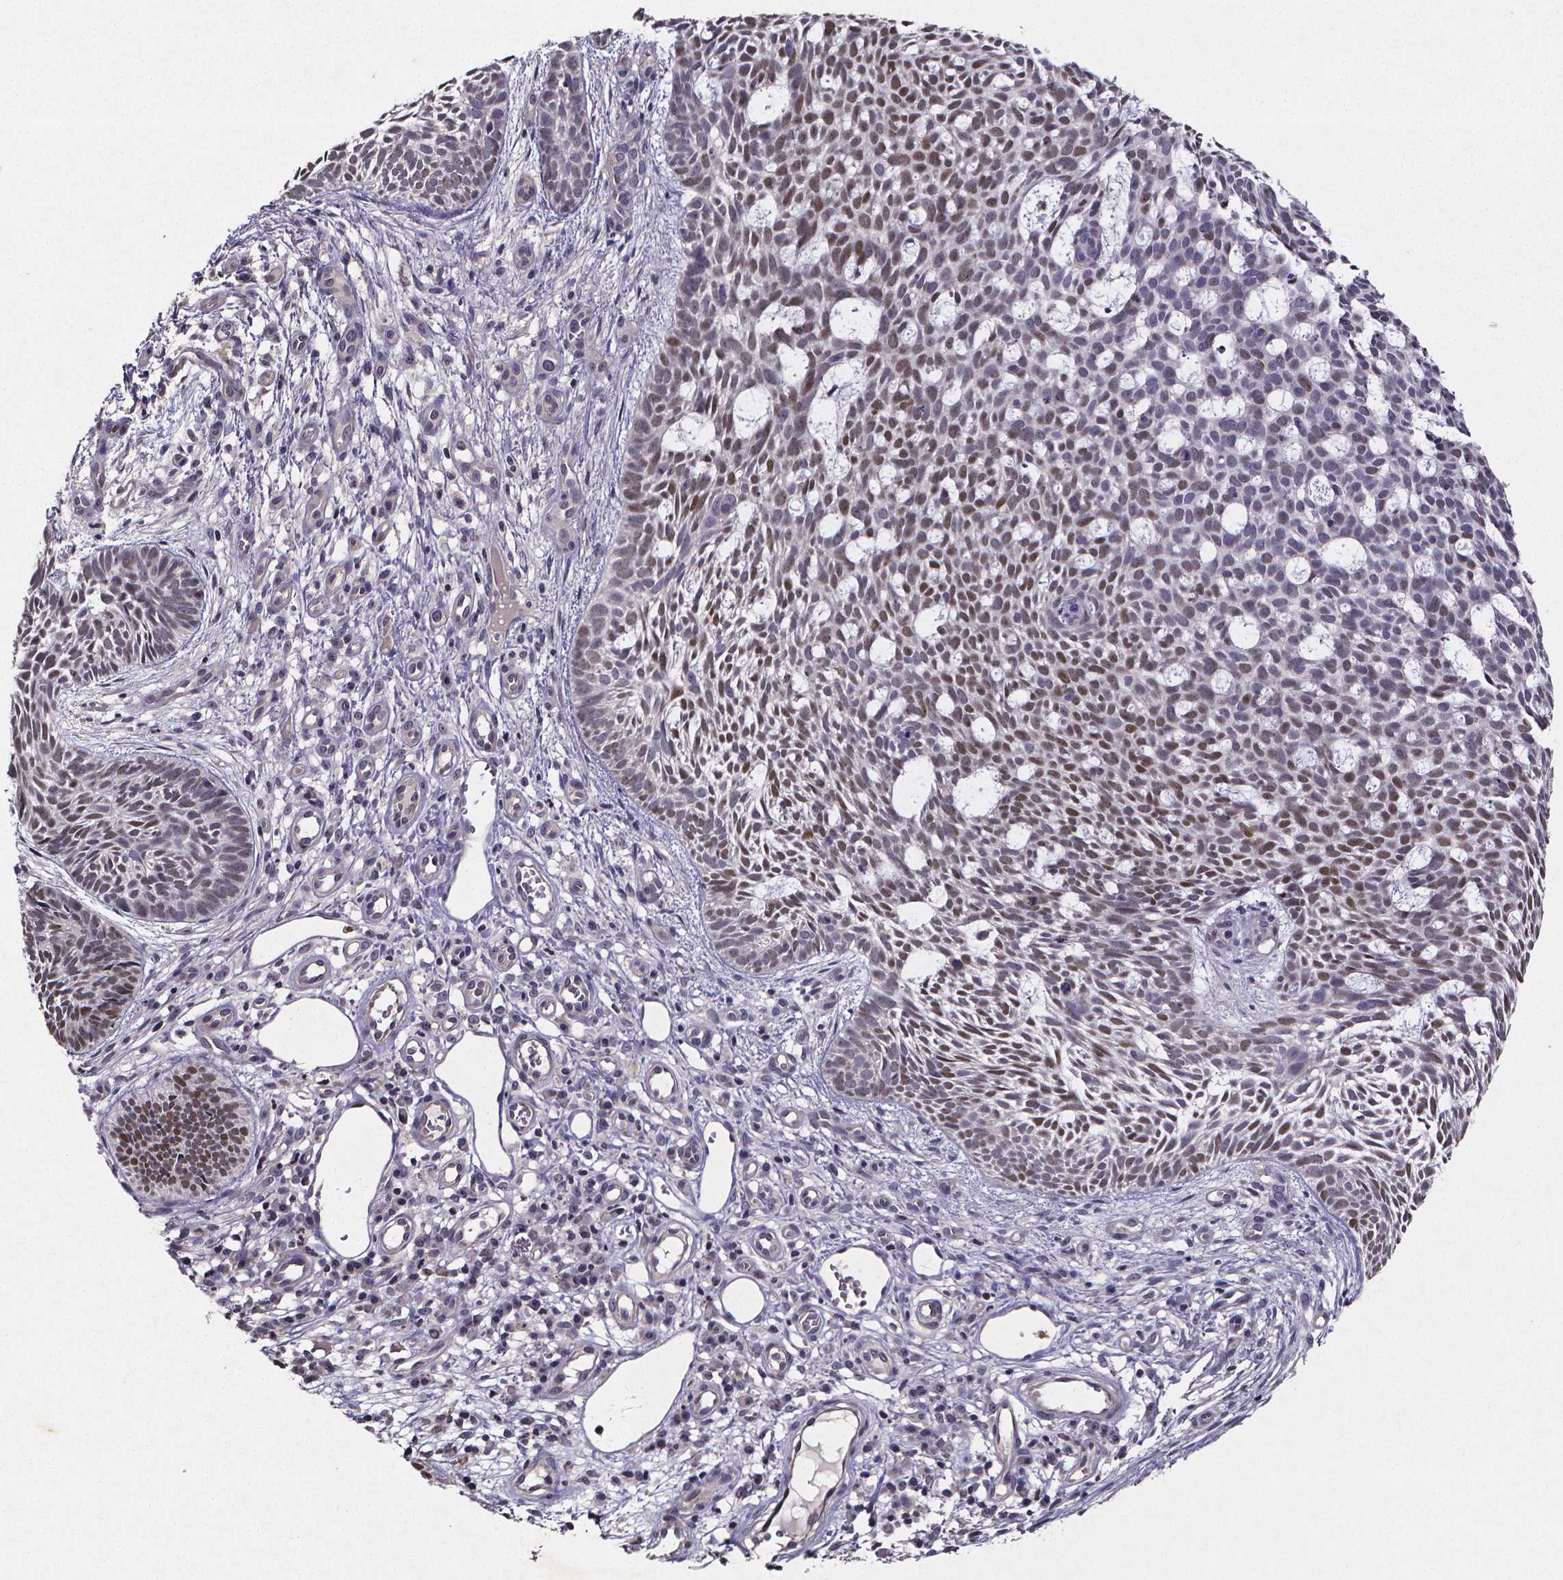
{"staining": {"intensity": "moderate", "quantity": "25%-75%", "location": "nuclear"}, "tissue": "skin cancer", "cell_type": "Tumor cells", "image_type": "cancer", "snomed": [{"axis": "morphology", "description": "Basal cell carcinoma"}, {"axis": "topography", "description": "Skin"}], "caption": "This is a photomicrograph of immunohistochemistry (IHC) staining of basal cell carcinoma (skin), which shows moderate staining in the nuclear of tumor cells.", "gene": "TP73", "patient": {"sex": "male", "age": 59}}